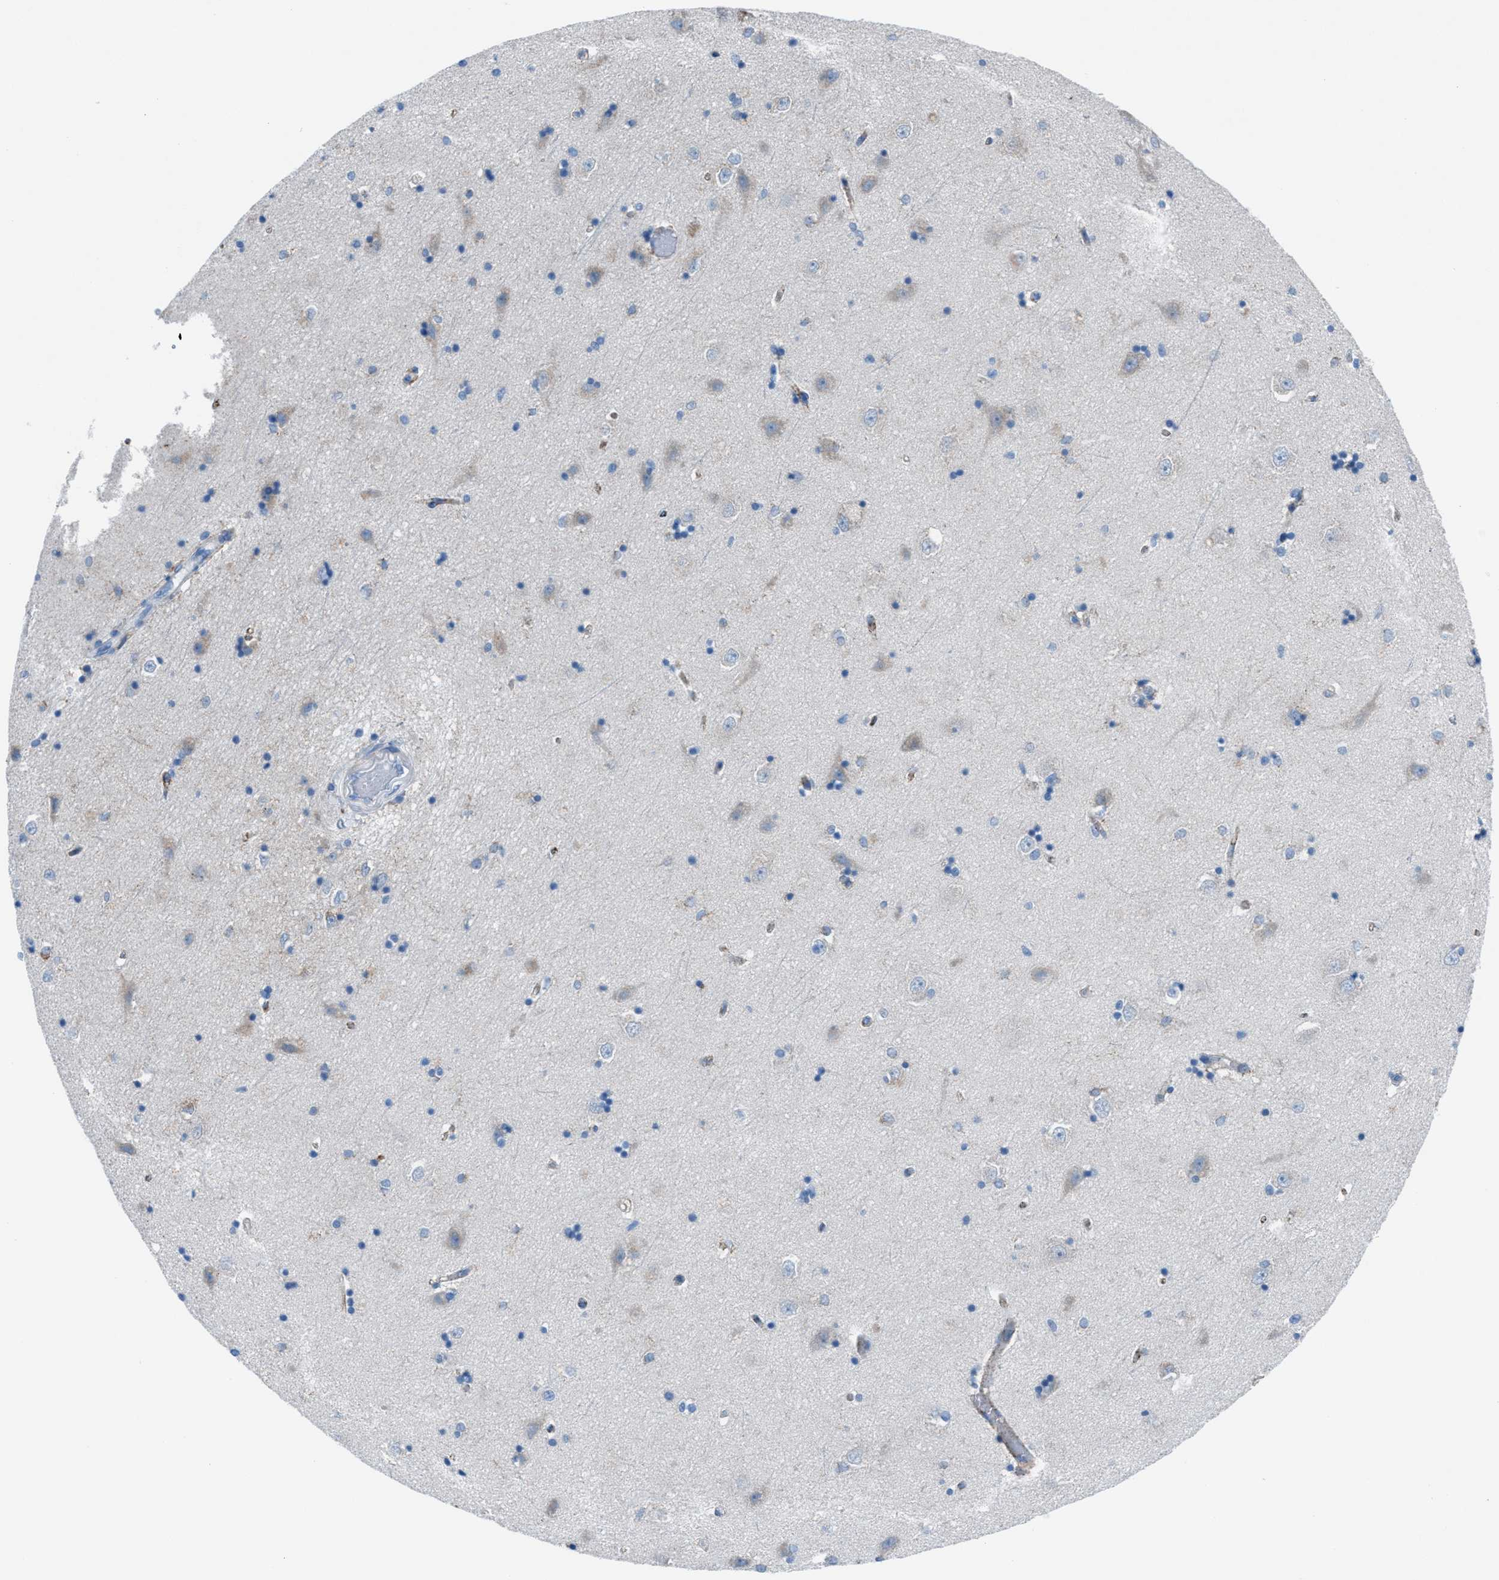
{"staining": {"intensity": "weak", "quantity": "<25%", "location": "cytoplasmic/membranous"}, "tissue": "hippocampus", "cell_type": "Glial cells", "image_type": "normal", "snomed": [{"axis": "morphology", "description": "Normal tissue, NOS"}, {"axis": "topography", "description": "Hippocampus"}], "caption": "DAB (3,3'-diaminobenzidine) immunohistochemical staining of benign human hippocampus displays no significant staining in glial cells.", "gene": "CD1B", "patient": {"sex": "male", "age": 45}}